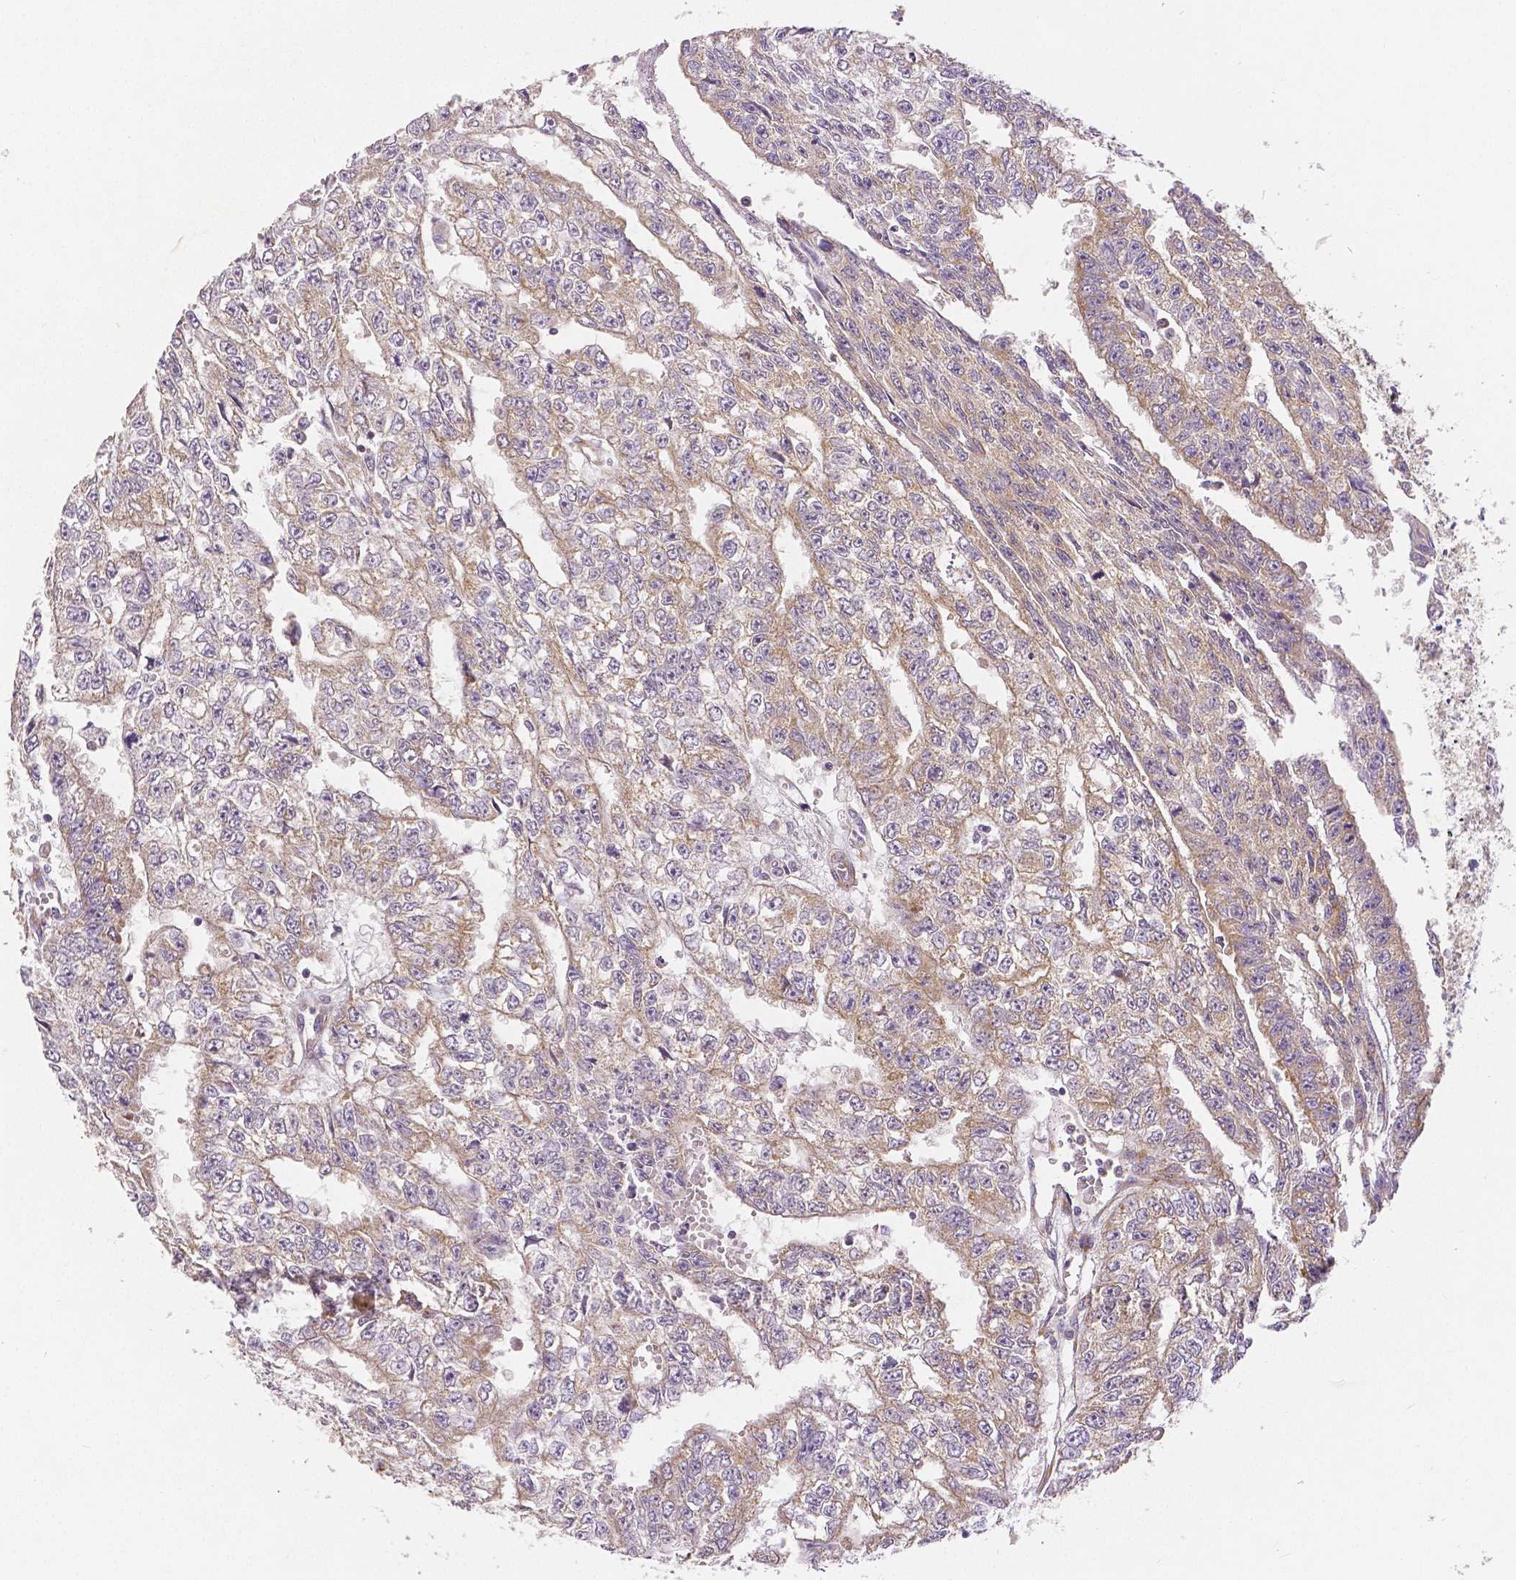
{"staining": {"intensity": "weak", "quantity": "25%-75%", "location": "cytoplasmic/membranous"}, "tissue": "testis cancer", "cell_type": "Tumor cells", "image_type": "cancer", "snomed": [{"axis": "morphology", "description": "Carcinoma, Embryonal, NOS"}, {"axis": "morphology", "description": "Teratoma, malignant, NOS"}, {"axis": "topography", "description": "Testis"}], "caption": "Testis embryonal carcinoma tissue reveals weak cytoplasmic/membranous positivity in approximately 25%-75% of tumor cells, visualized by immunohistochemistry.", "gene": "RHOT1", "patient": {"sex": "male", "age": 24}}